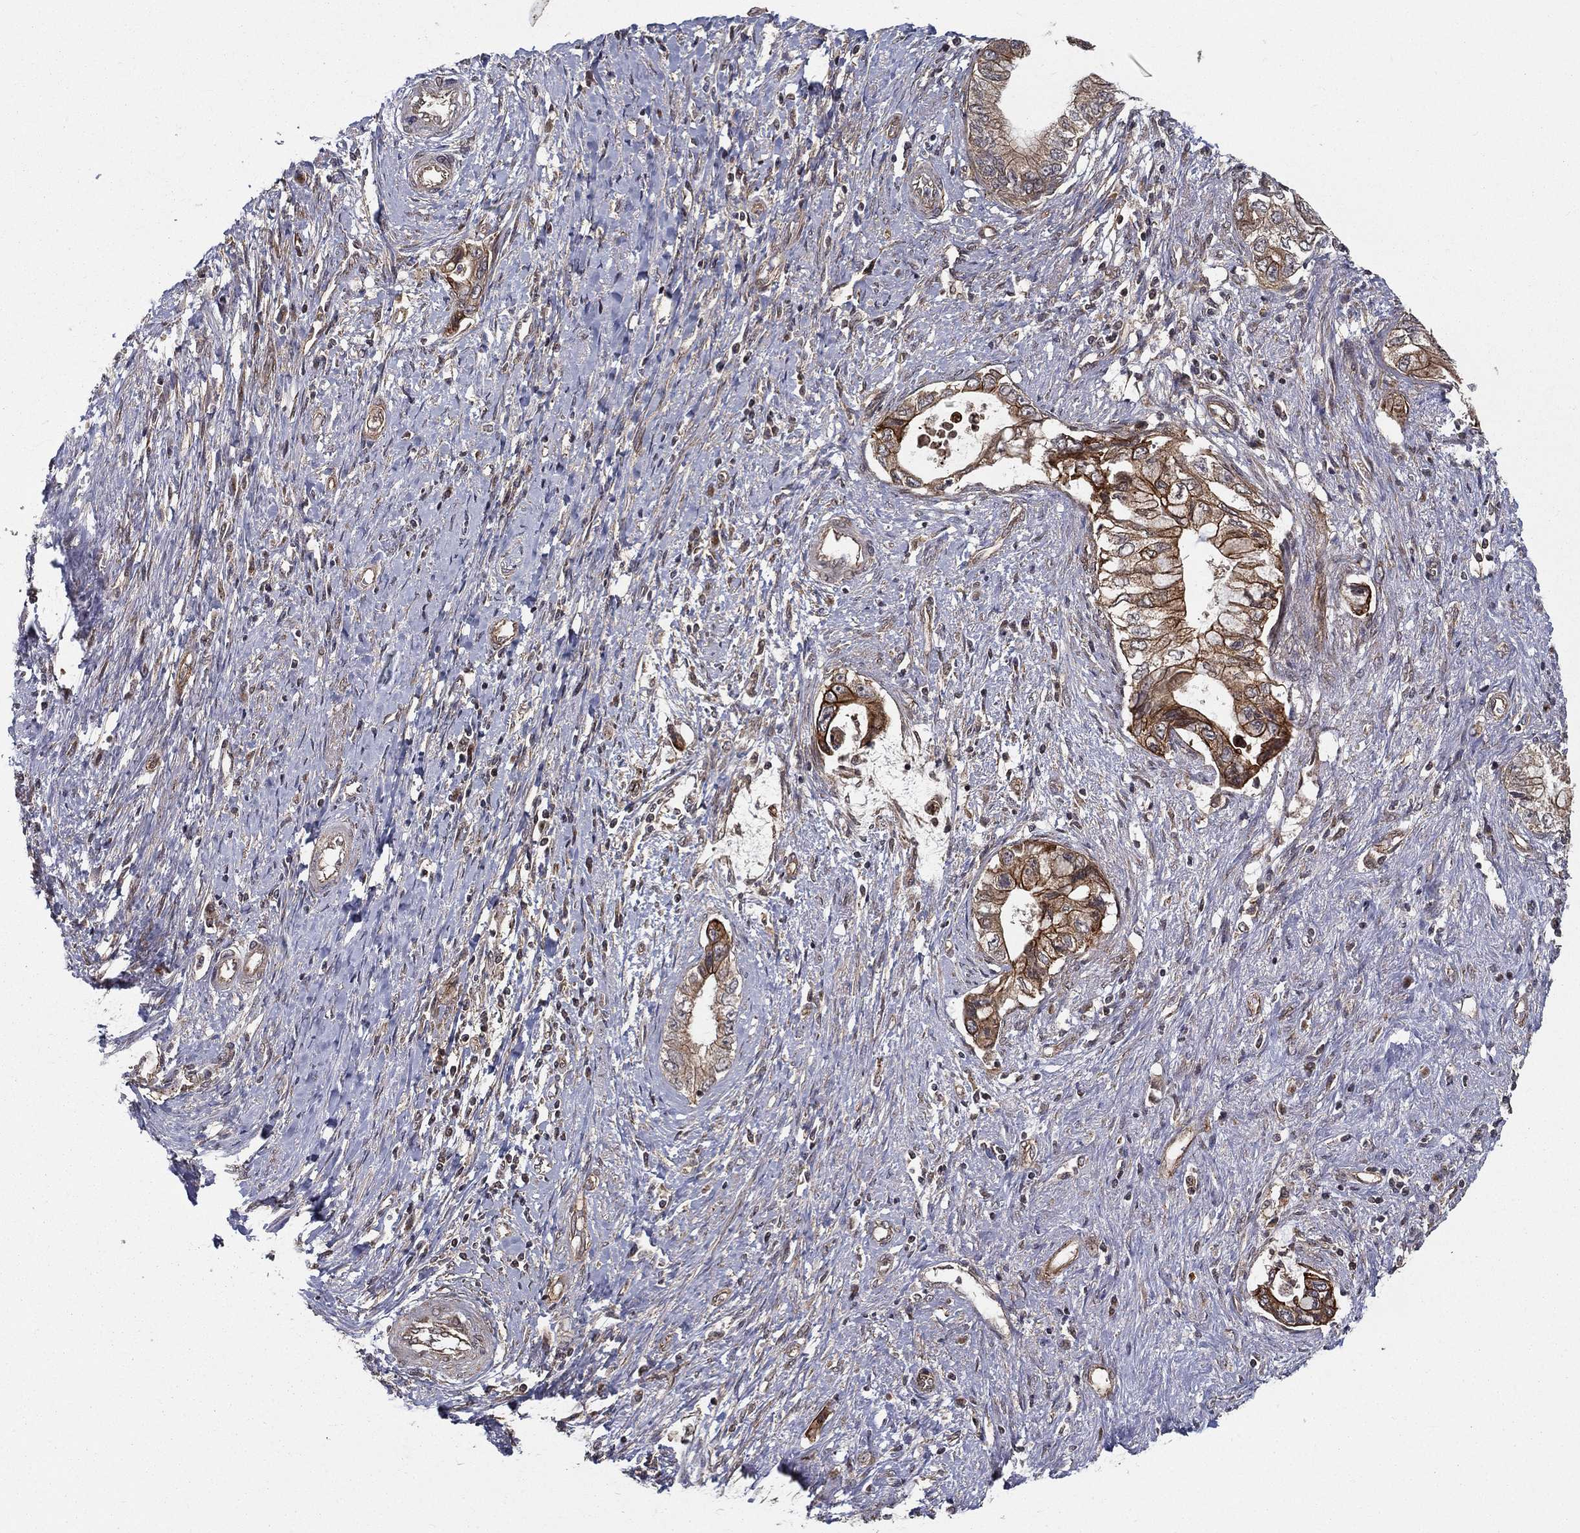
{"staining": {"intensity": "strong", "quantity": ">75%", "location": "cytoplasmic/membranous"}, "tissue": "pancreatic cancer", "cell_type": "Tumor cells", "image_type": "cancer", "snomed": [{"axis": "morphology", "description": "Adenocarcinoma, NOS"}, {"axis": "topography", "description": "Pancreas"}], "caption": "High-magnification brightfield microscopy of adenocarcinoma (pancreatic) stained with DAB (3,3'-diaminobenzidine) (brown) and counterstained with hematoxylin (blue). tumor cells exhibit strong cytoplasmic/membranous expression is seen in approximately>75% of cells. Immunohistochemistry (ihc) stains the protein of interest in brown and the nuclei are stained blue.", "gene": "UACA", "patient": {"sex": "female", "age": 73}}